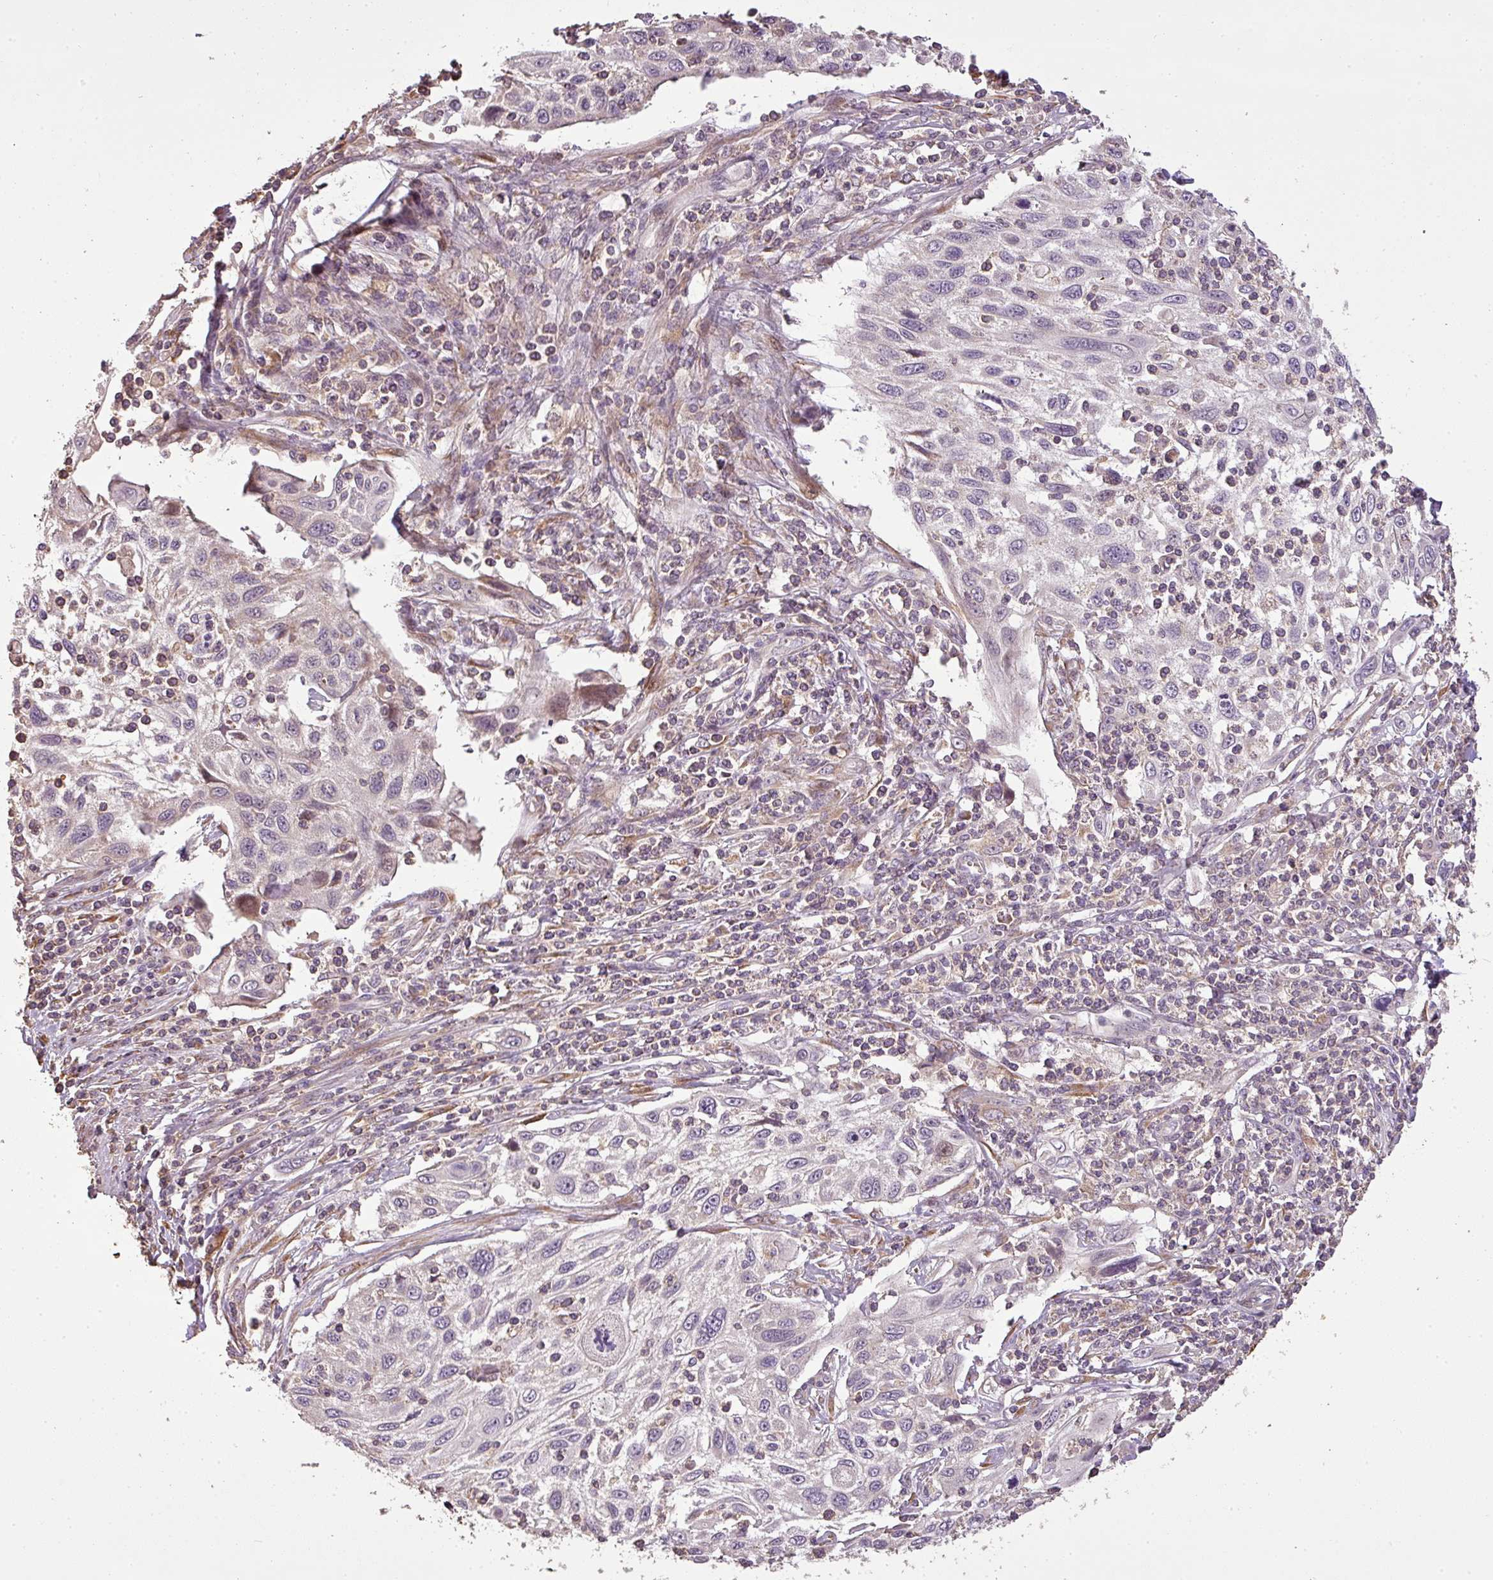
{"staining": {"intensity": "negative", "quantity": "none", "location": "none"}, "tissue": "cervical cancer", "cell_type": "Tumor cells", "image_type": "cancer", "snomed": [{"axis": "morphology", "description": "Squamous cell carcinoma, NOS"}, {"axis": "topography", "description": "Cervix"}], "caption": "IHC micrograph of neoplastic tissue: human squamous cell carcinoma (cervical) stained with DAB (3,3'-diaminobenzidine) reveals no significant protein positivity in tumor cells. (IHC, brightfield microscopy, high magnification).", "gene": "FAIM", "patient": {"sex": "female", "age": 70}}